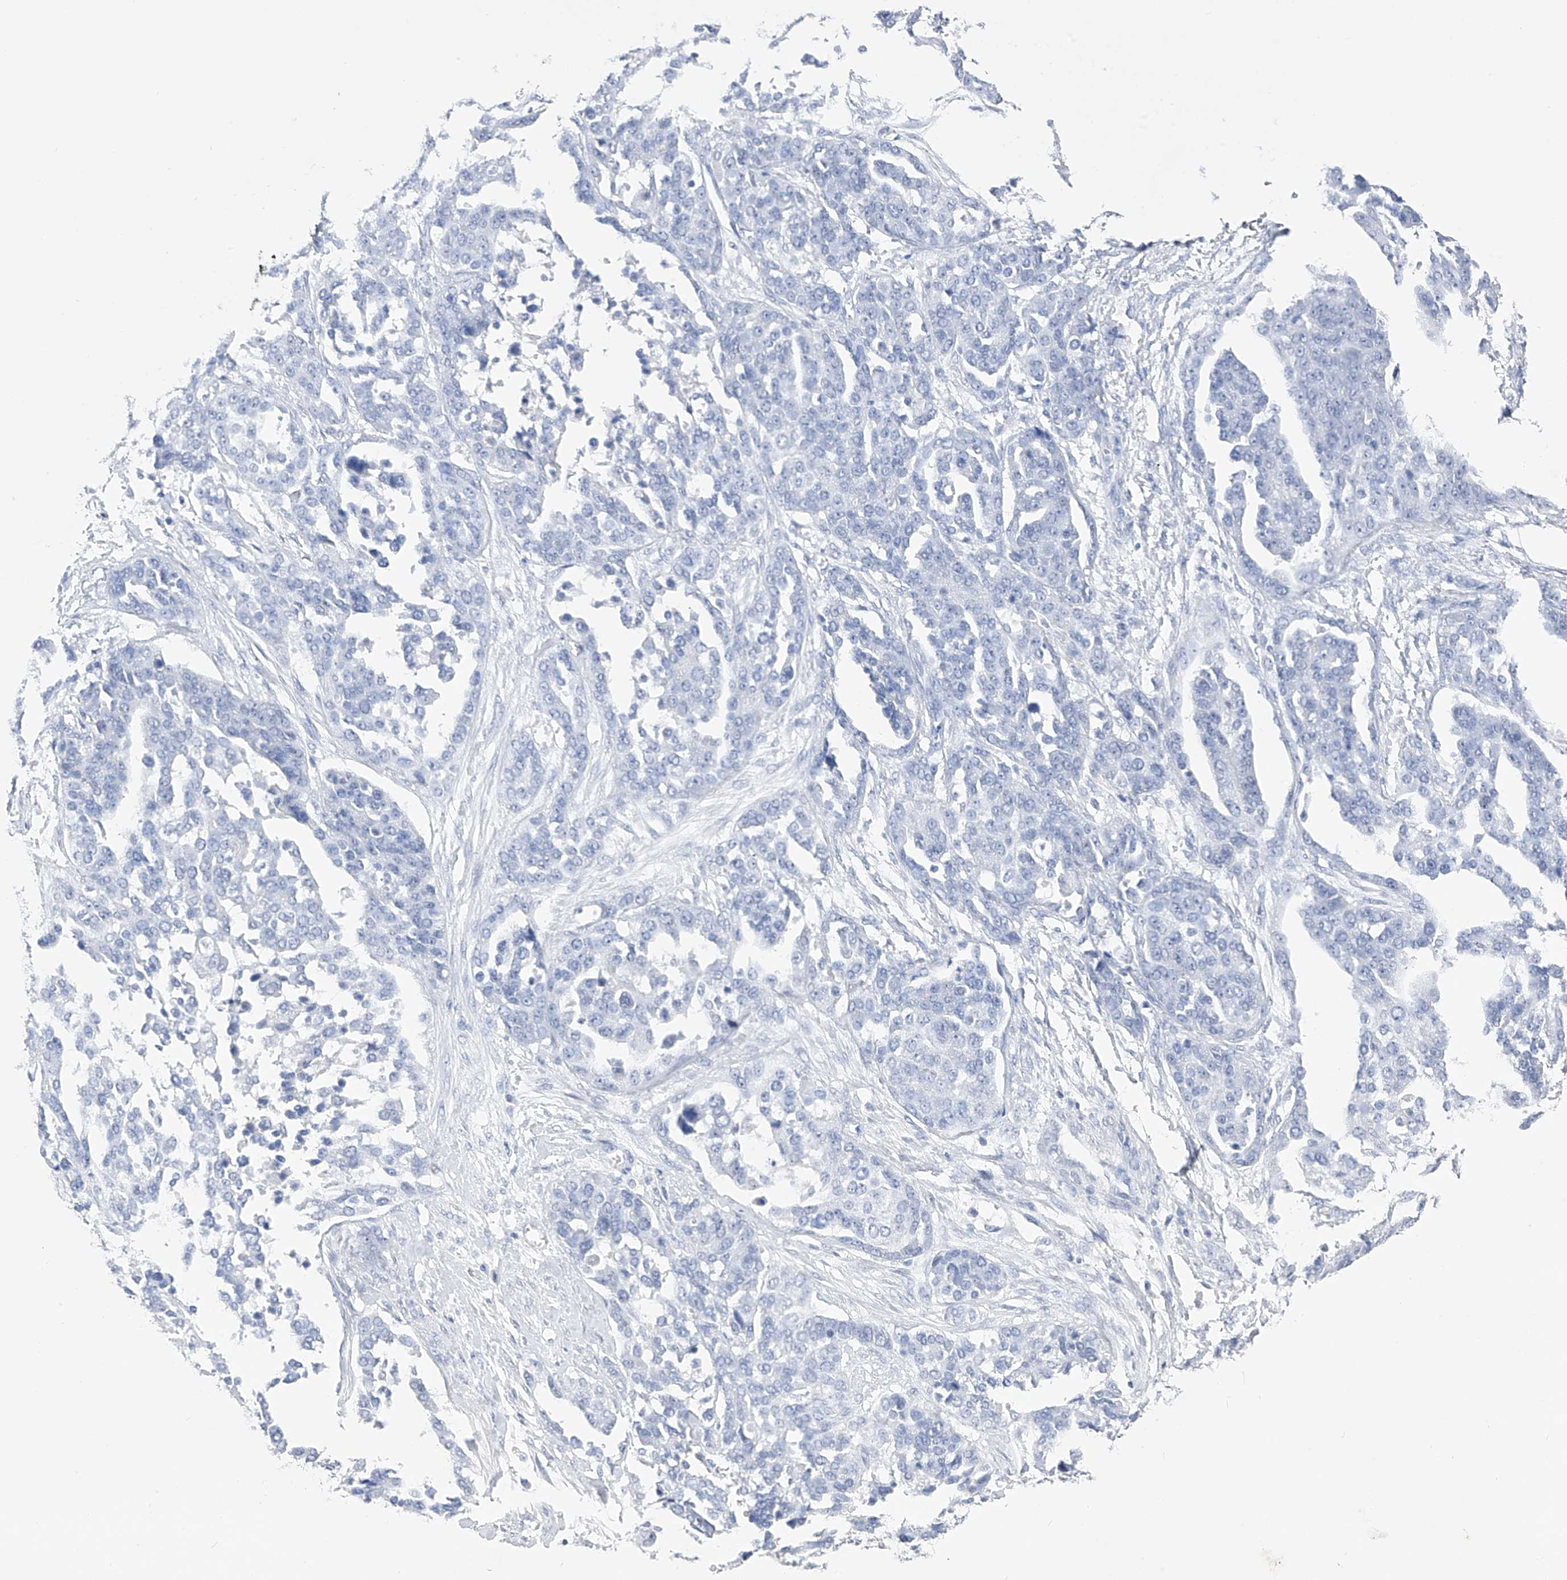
{"staining": {"intensity": "negative", "quantity": "none", "location": "none"}, "tissue": "ovarian cancer", "cell_type": "Tumor cells", "image_type": "cancer", "snomed": [{"axis": "morphology", "description": "Cystadenocarcinoma, serous, NOS"}, {"axis": "topography", "description": "Ovary"}], "caption": "Photomicrograph shows no significant protein positivity in tumor cells of serous cystadenocarcinoma (ovarian).", "gene": "ADRA1A", "patient": {"sex": "female", "age": 44}}